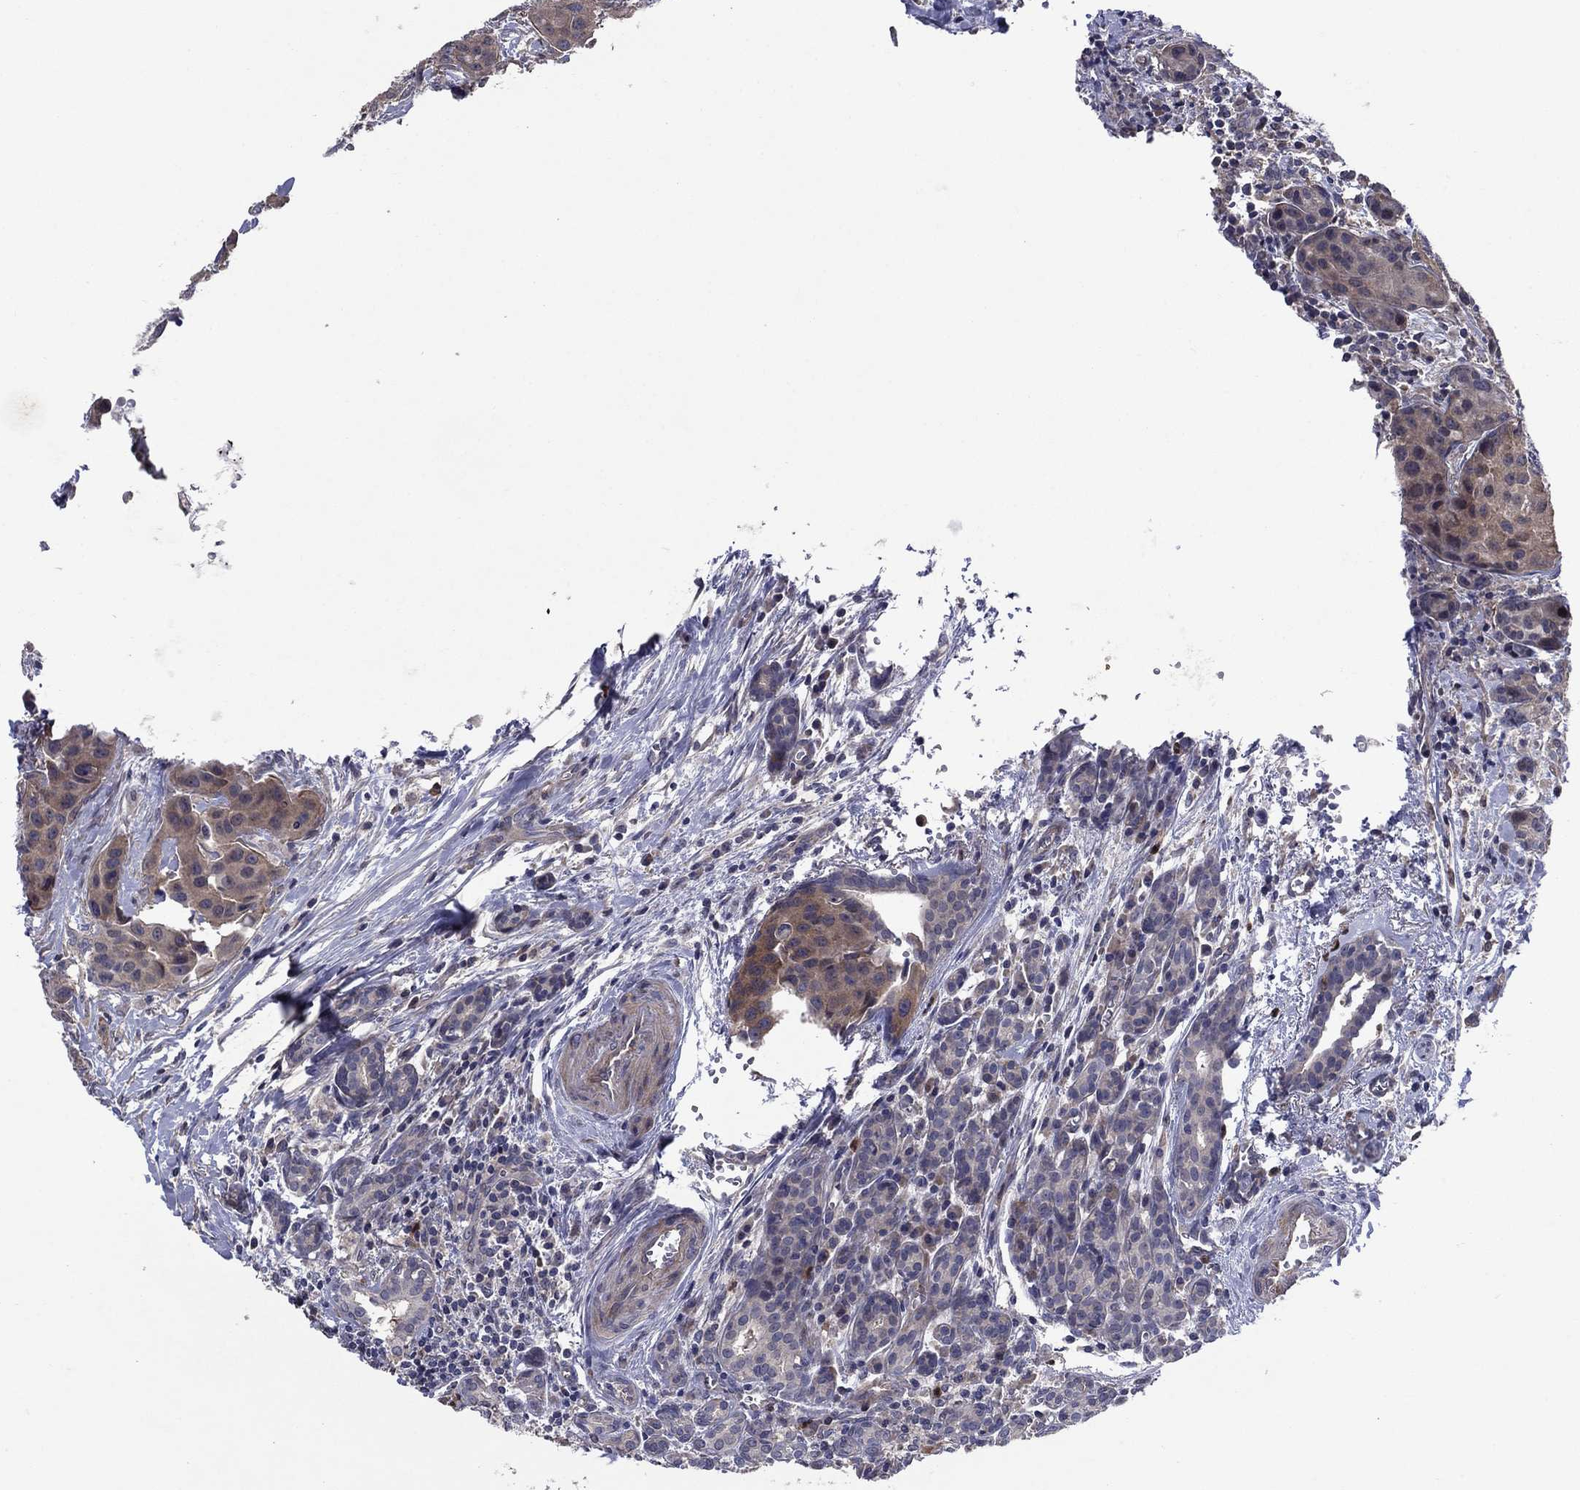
{"staining": {"intensity": "moderate", "quantity": "<25%", "location": "cytoplasmic/membranous"}, "tissue": "head and neck cancer", "cell_type": "Tumor cells", "image_type": "cancer", "snomed": [{"axis": "morphology", "description": "Adenocarcinoma, NOS"}, {"axis": "topography", "description": "Head-Neck"}], "caption": "IHC (DAB) staining of adenocarcinoma (head and neck) displays moderate cytoplasmic/membranous protein staining in approximately <25% of tumor cells.", "gene": "MSRB1", "patient": {"sex": "male", "age": 76}}